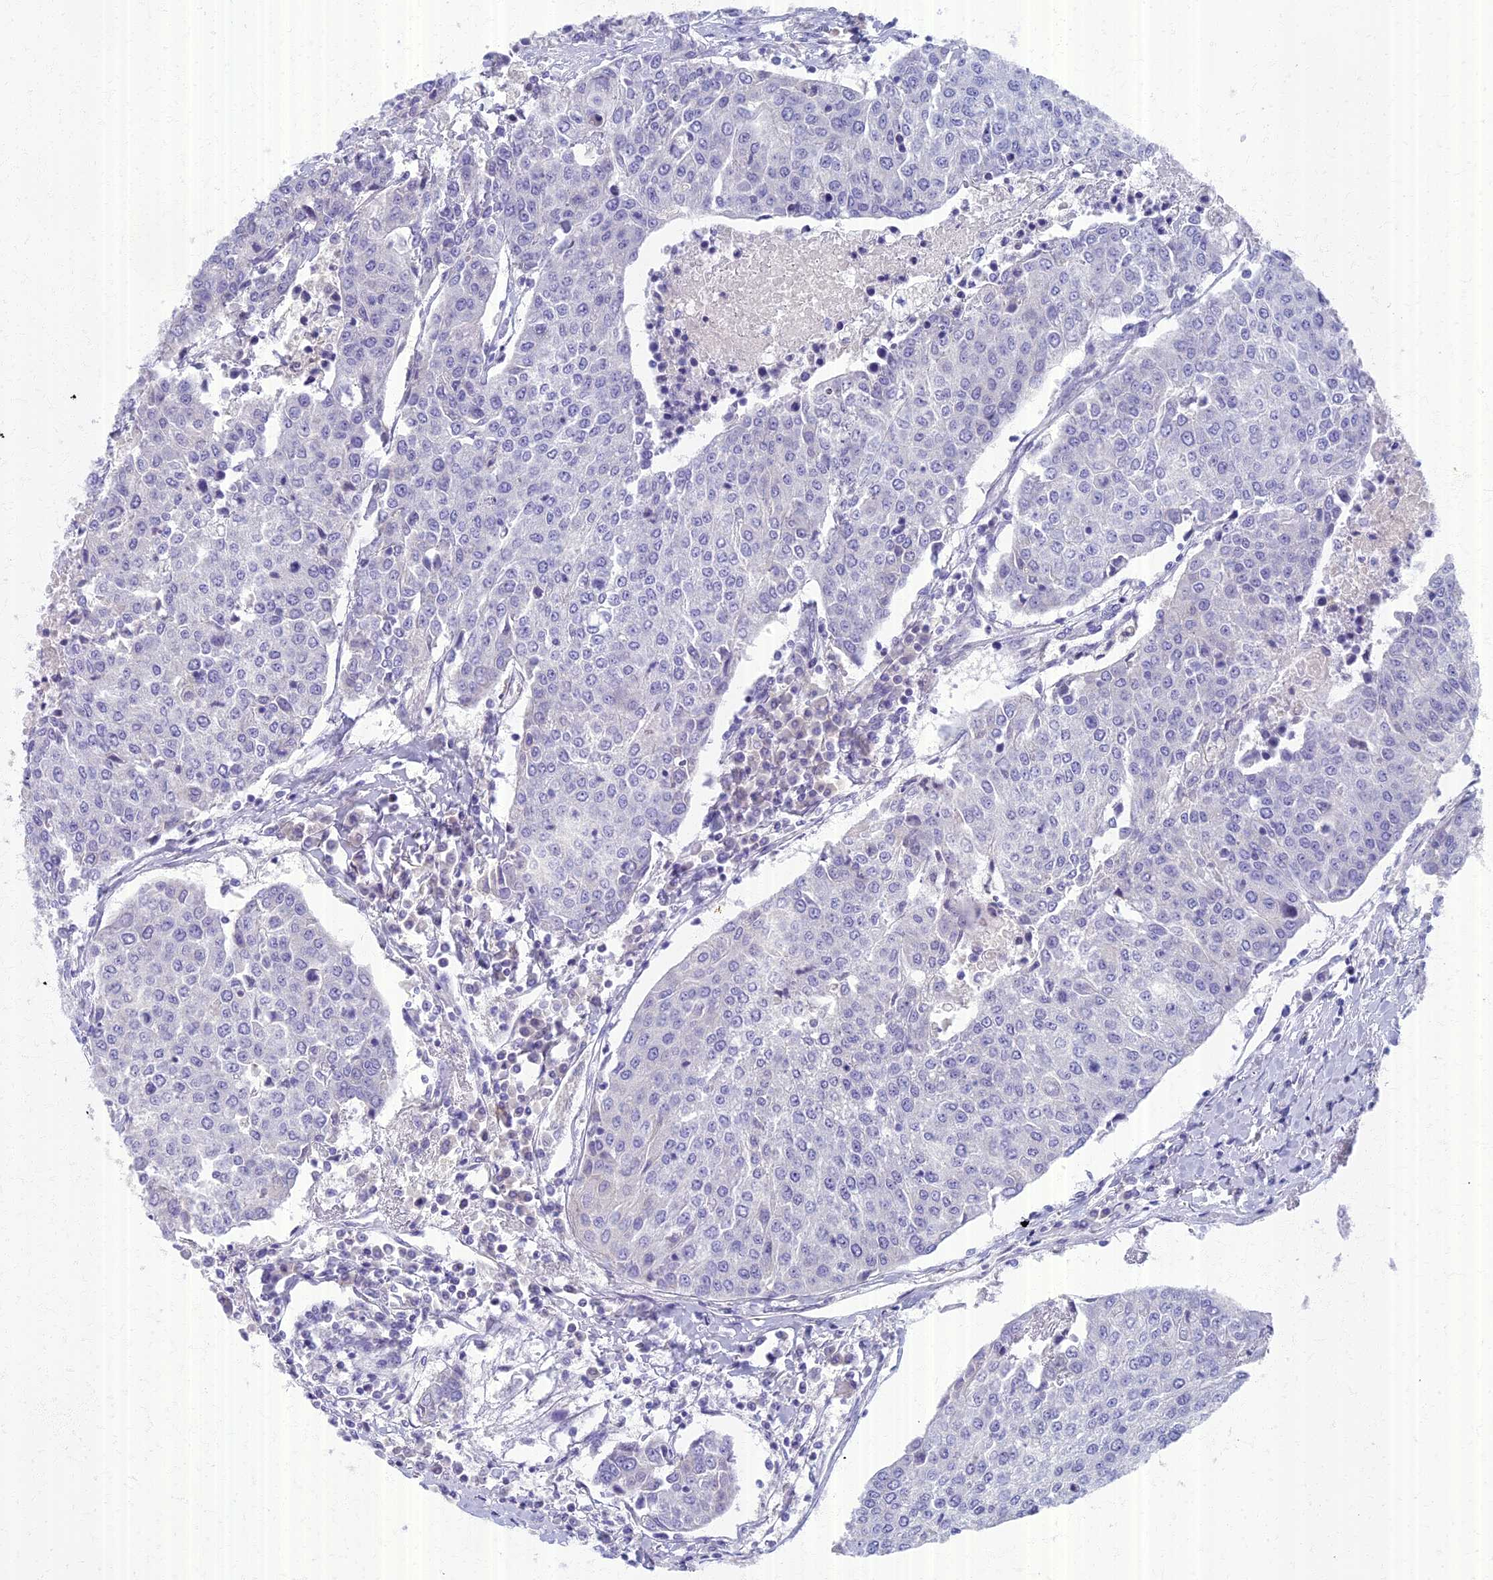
{"staining": {"intensity": "negative", "quantity": "none", "location": "none"}, "tissue": "urothelial cancer", "cell_type": "Tumor cells", "image_type": "cancer", "snomed": [{"axis": "morphology", "description": "Urothelial carcinoma, High grade"}, {"axis": "topography", "description": "Urinary bladder"}], "caption": "High-grade urothelial carcinoma was stained to show a protein in brown. There is no significant positivity in tumor cells.", "gene": "AP4E1", "patient": {"sex": "female", "age": 85}}